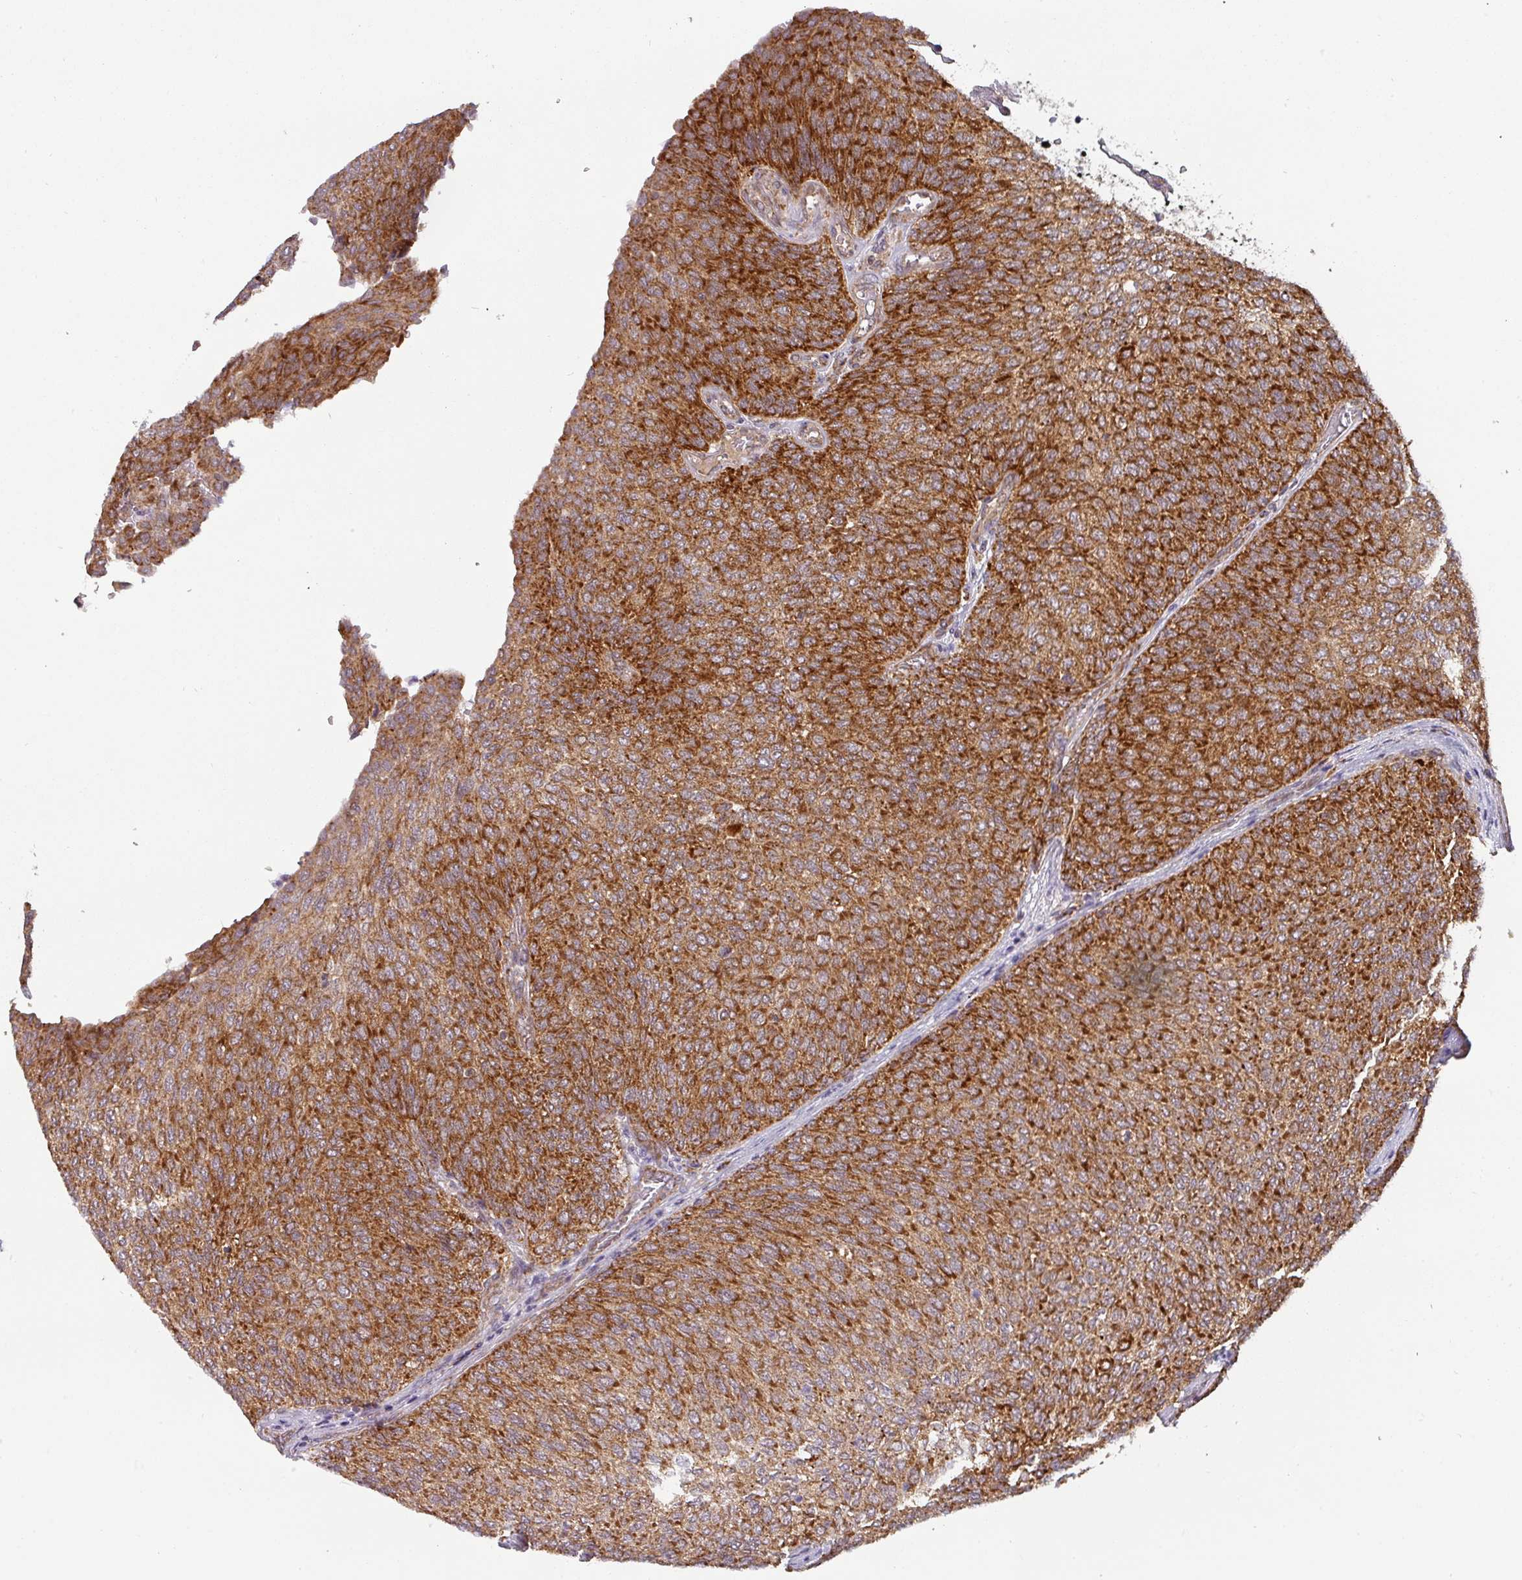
{"staining": {"intensity": "strong", "quantity": ">75%", "location": "cytoplasmic/membranous"}, "tissue": "urothelial cancer", "cell_type": "Tumor cells", "image_type": "cancer", "snomed": [{"axis": "morphology", "description": "Urothelial carcinoma, Low grade"}, {"axis": "topography", "description": "Urinary bladder"}], "caption": "This is a micrograph of IHC staining of urothelial carcinoma (low-grade), which shows strong staining in the cytoplasmic/membranous of tumor cells.", "gene": "MRPS16", "patient": {"sex": "female", "age": 79}}